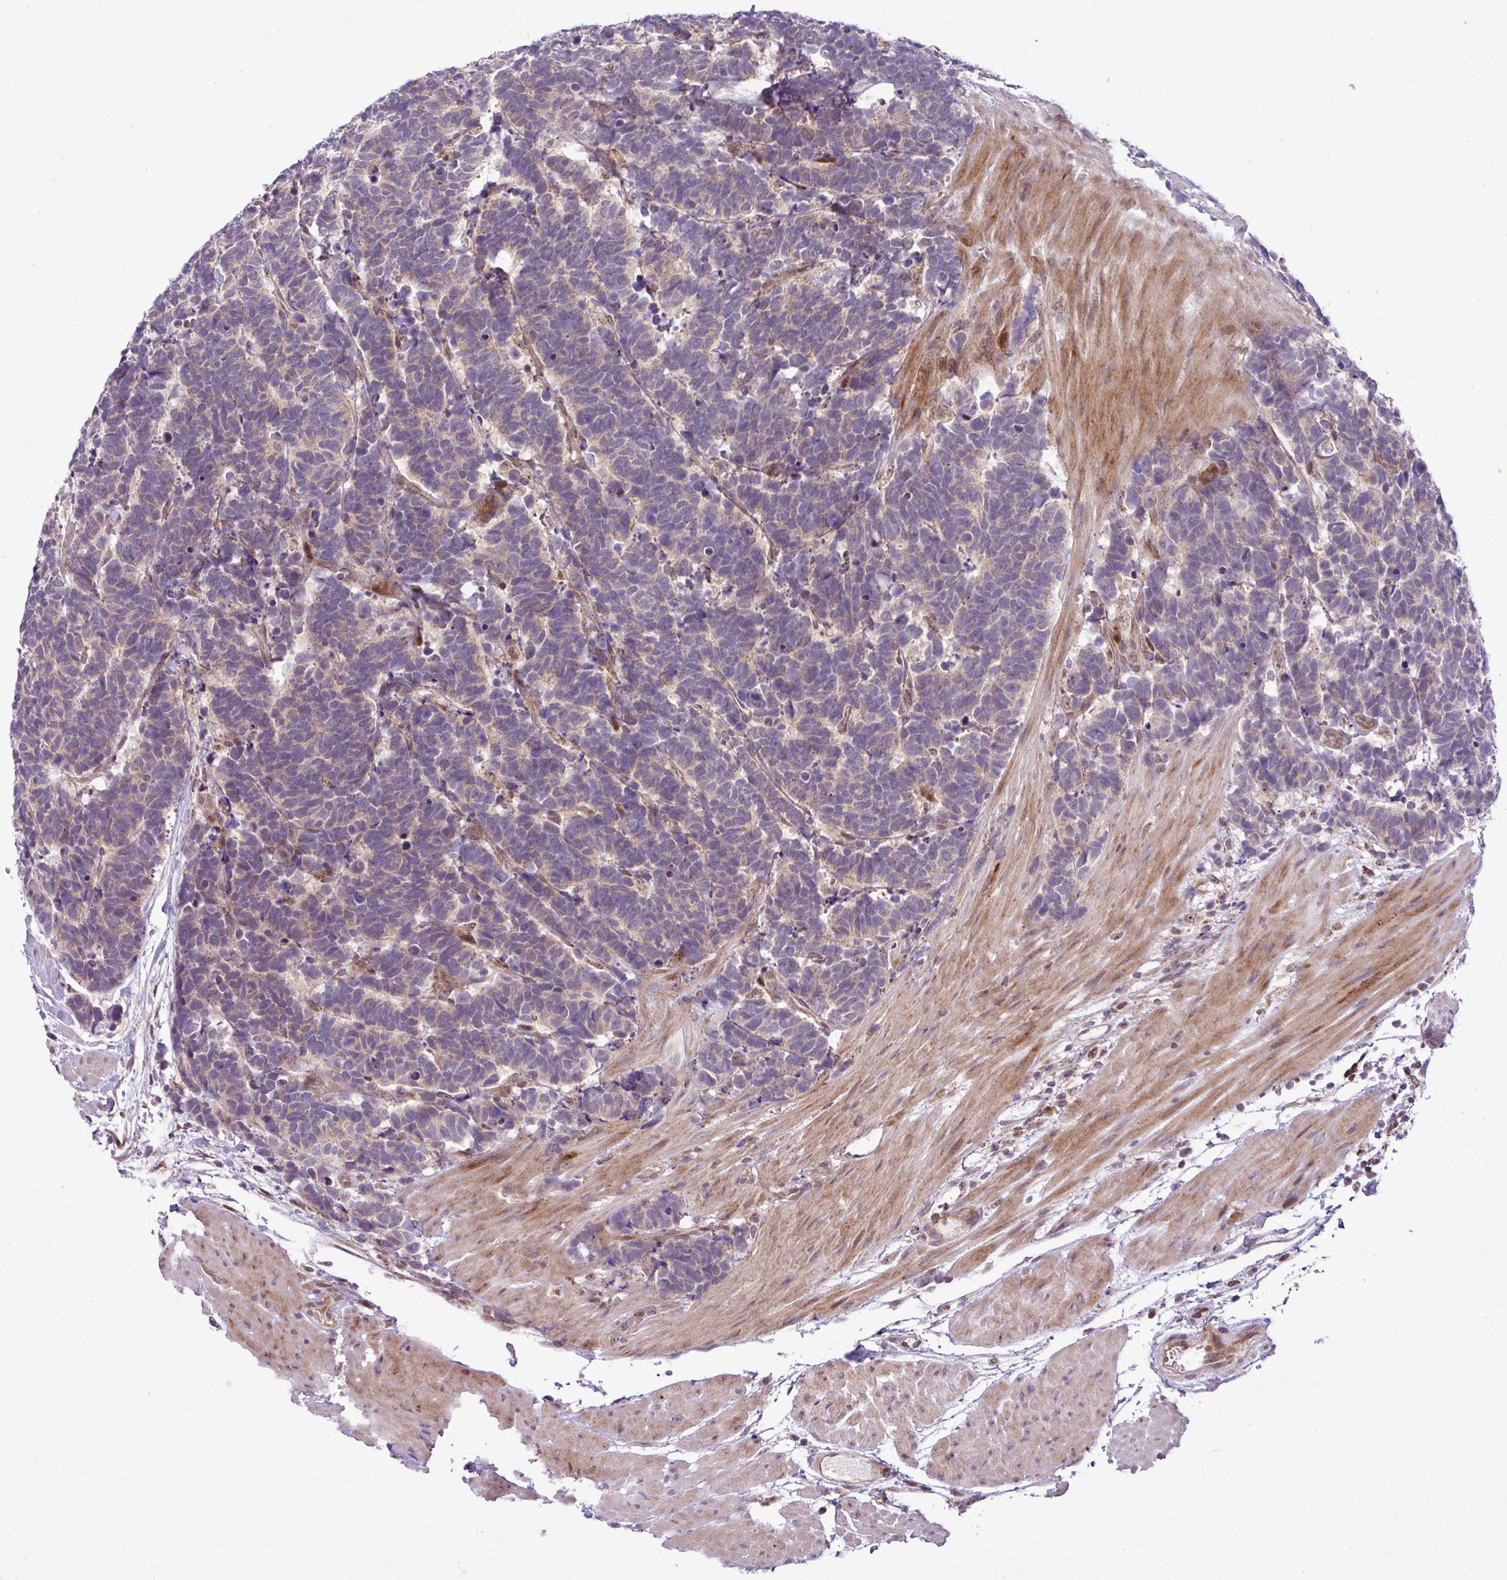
{"staining": {"intensity": "weak", "quantity": ">75%", "location": "cytoplasmic/membranous"}, "tissue": "carcinoid", "cell_type": "Tumor cells", "image_type": "cancer", "snomed": [{"axis": "morphology", "description": "Carcinoma, NOS"}, {"axis": "morphology", "description": "Carcinoid, malignant, NOS"}, {"axis": "topography", "description": "Urinary bladder"}], "caption": "This histopathology image exhibits IHC staining of human carcinoid, with low weak cytoplasmic/membranous expression in approximately >75% of tumor cells.", "gene": "B3GNT9", "patient": {"sex": "male", "age": 57}}